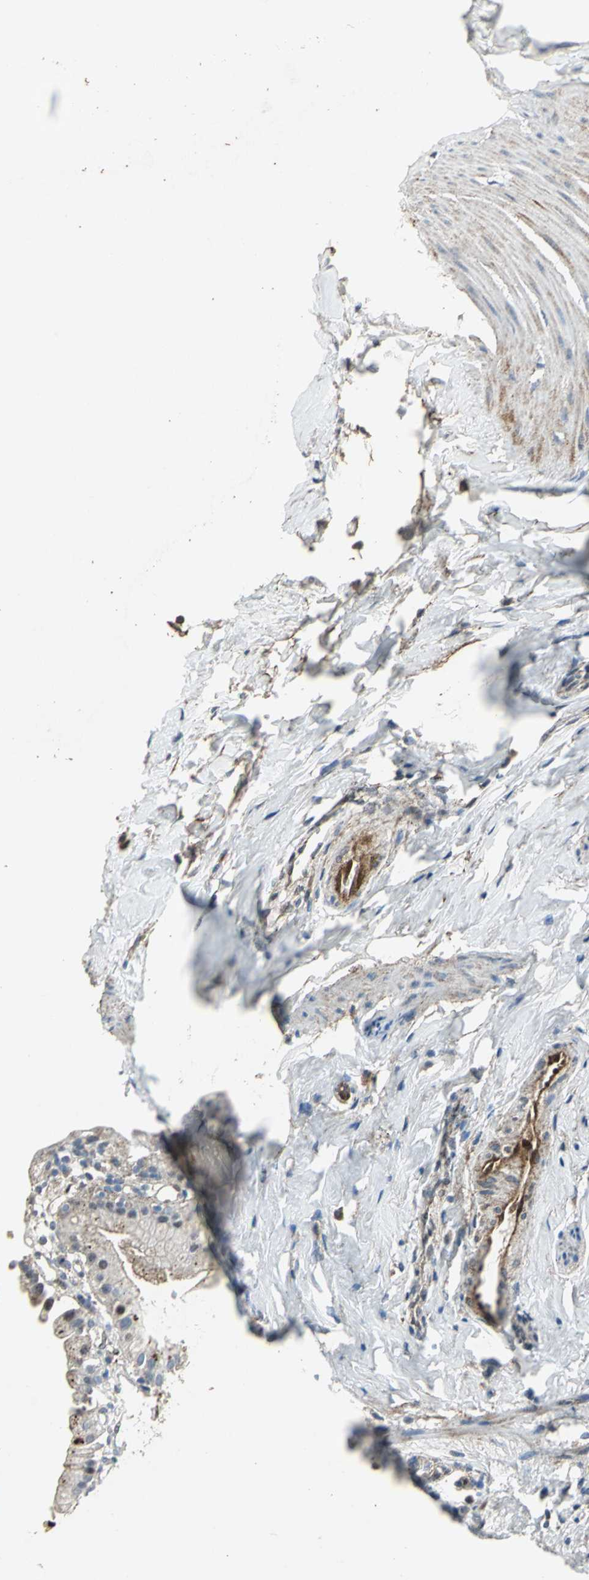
{"staining": {"intensity": "weak", "quantity": "25%-75%", "location": "cytoplasmic/membranous"}, "tissue": "gallbladder", "cell_type": "Glandular cells", "image_type": "normal", "snomed": [{"axis": "morphology", "description": "Normal tissue, NOS"}, {"axis": "topography", "description": "Gallbladder"}], "caption": "Immunohistochemistry histopathology image of unremarkable gallbladder: gallbladder stained using immunohistochemistry (IHC) reveals low levels of weak protein expression localized specifically in the cytoplasmic/membranous of glandular cells, appearing as a cytoplasmic/membranous brown color.", "gene": "DNAJB4", "patient": {"sex": "male", "age": 65}}